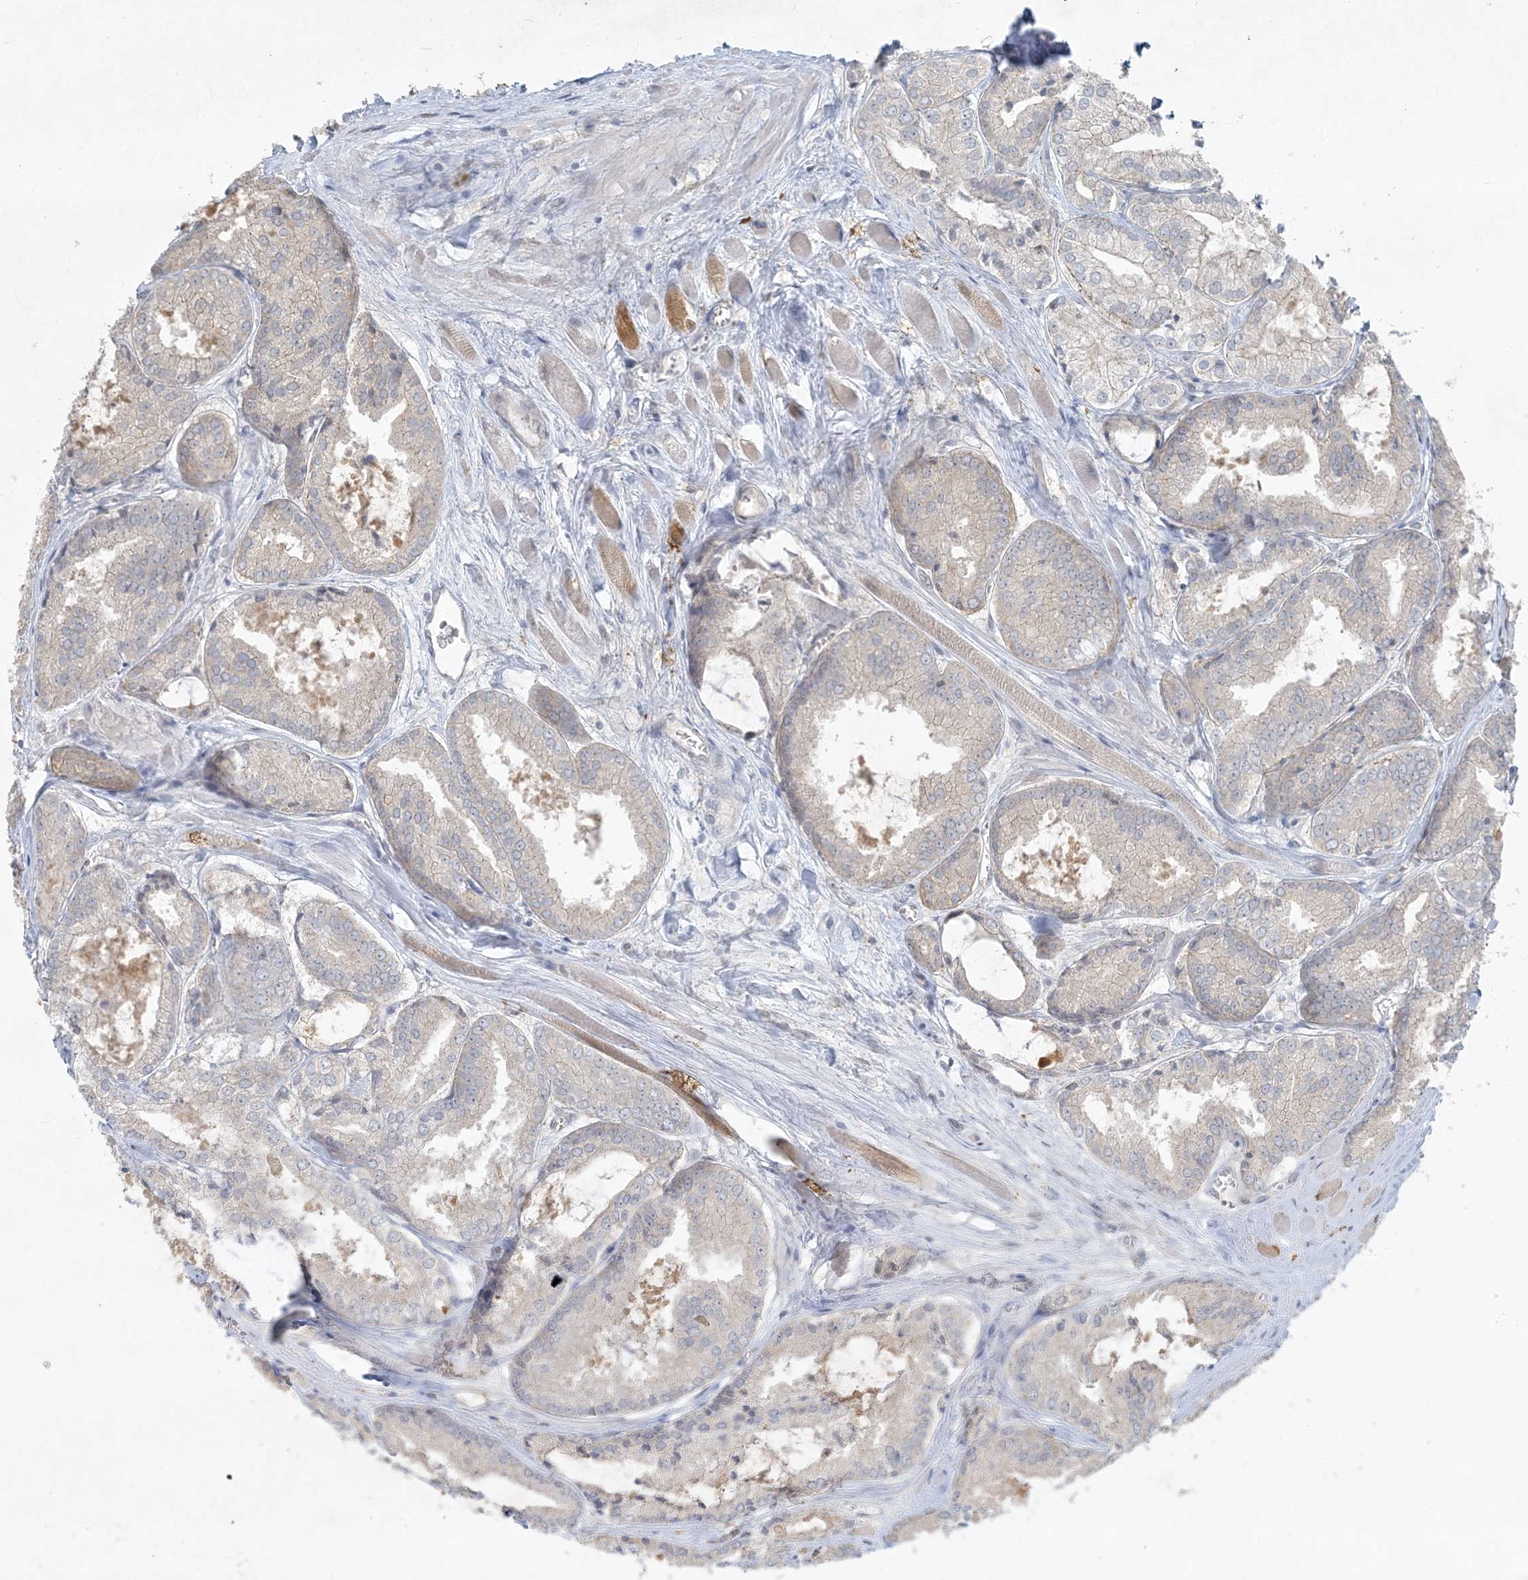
{"staining": {"intensity": "weak", "quantity": "<25%", "location": "cytoplasmic/membranous"}, "tissue": "prostate cancer", "cell_type": "Tumor cells", "image_type": "cancer", "snomed": [{"axis": "morphology", "description": "Adenocarcinoma, Low grade"}, {"axis": "topography", "description": "Prostate"}], "caption": "Histopathology image shows no protein positivity in tumor cells of prostate cancer (adenocarcinoma (low-grade)) tissue.", "gene": "BCORL1", "patient": {"sex": "male", "age": 67}}